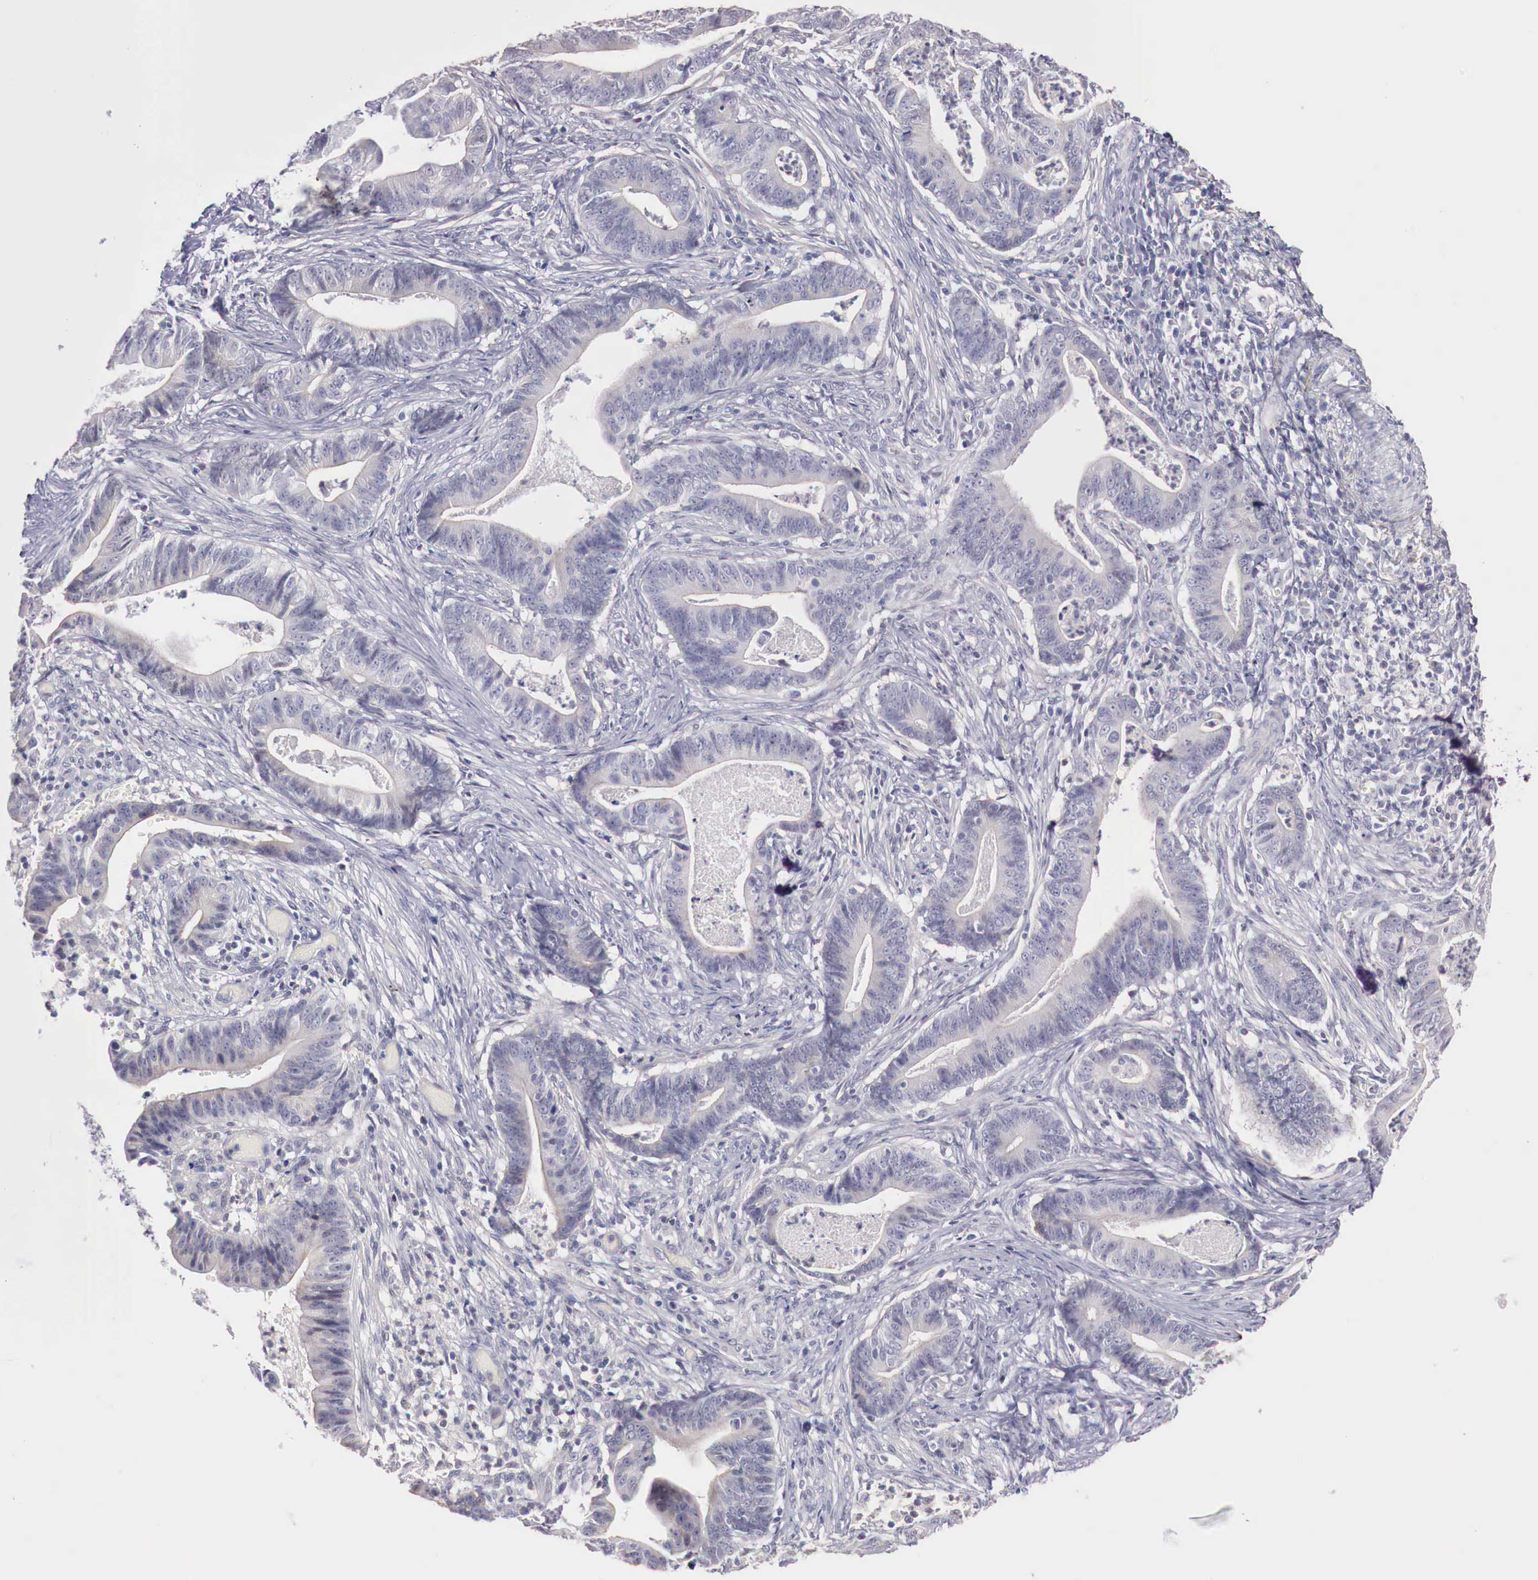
{"staining": {"intensity": "negative", "quantity": "none", "location": "none"}, "tissue": "stomach cancer", "cell_type": "Tumor cells", "image_type": "cancer", "snomed": [{"axis": "morphology", "description": "Adenocarcinoma, NOS"}, {"axis": "topography", "description": "Stomach, lower"}], "caption": "DAB (3,3'-diaminobenzidine) immunohistochemical staining of adenocarcinoma (stomach) displays no significant staining in tumor cells.", "gene": "TRIM13", "patient": {"sex": "female", "age": 86}}